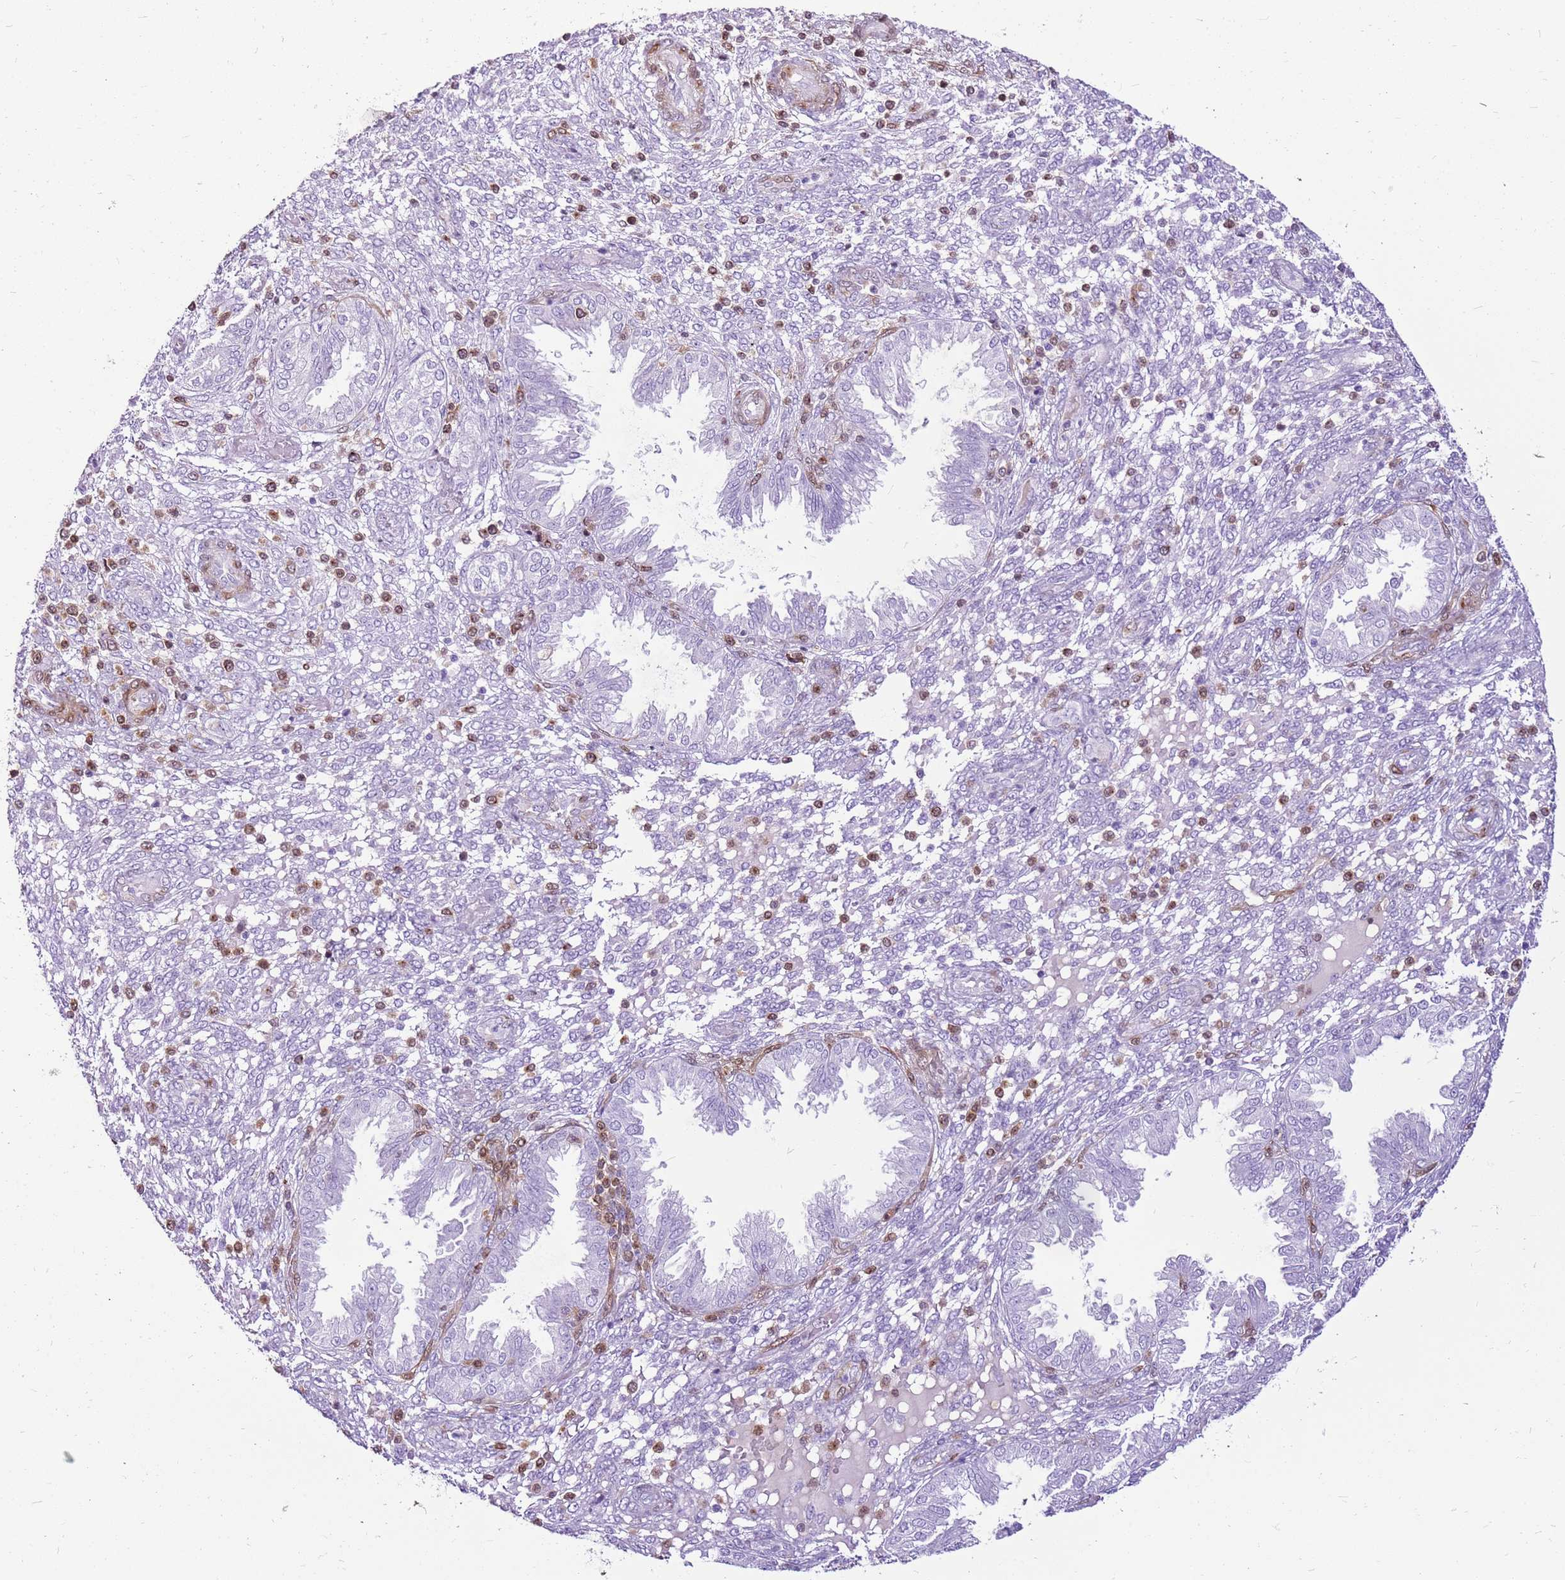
{"staining": {"intensity": "negative", "quantity": "none", "location": "none"}, "tissue": "endometrium", "cell_type": "Cells in endometrial stroma", "image_type": "normal", "snomed": [{"axis": "morphology", "description": "Normal tissue, NOS"}, {"axis": "topography", "description": "Endometrium"}], "caption": "Histopathology image shows no significant protein expression in cells in endometrial stroma of benign endometrium. (DAB (3,3'-diaminobenzidine) immunohistochemistry, high magnification).", "gene": "SPC25", "patient": {"sex": "female", "age": 33}}